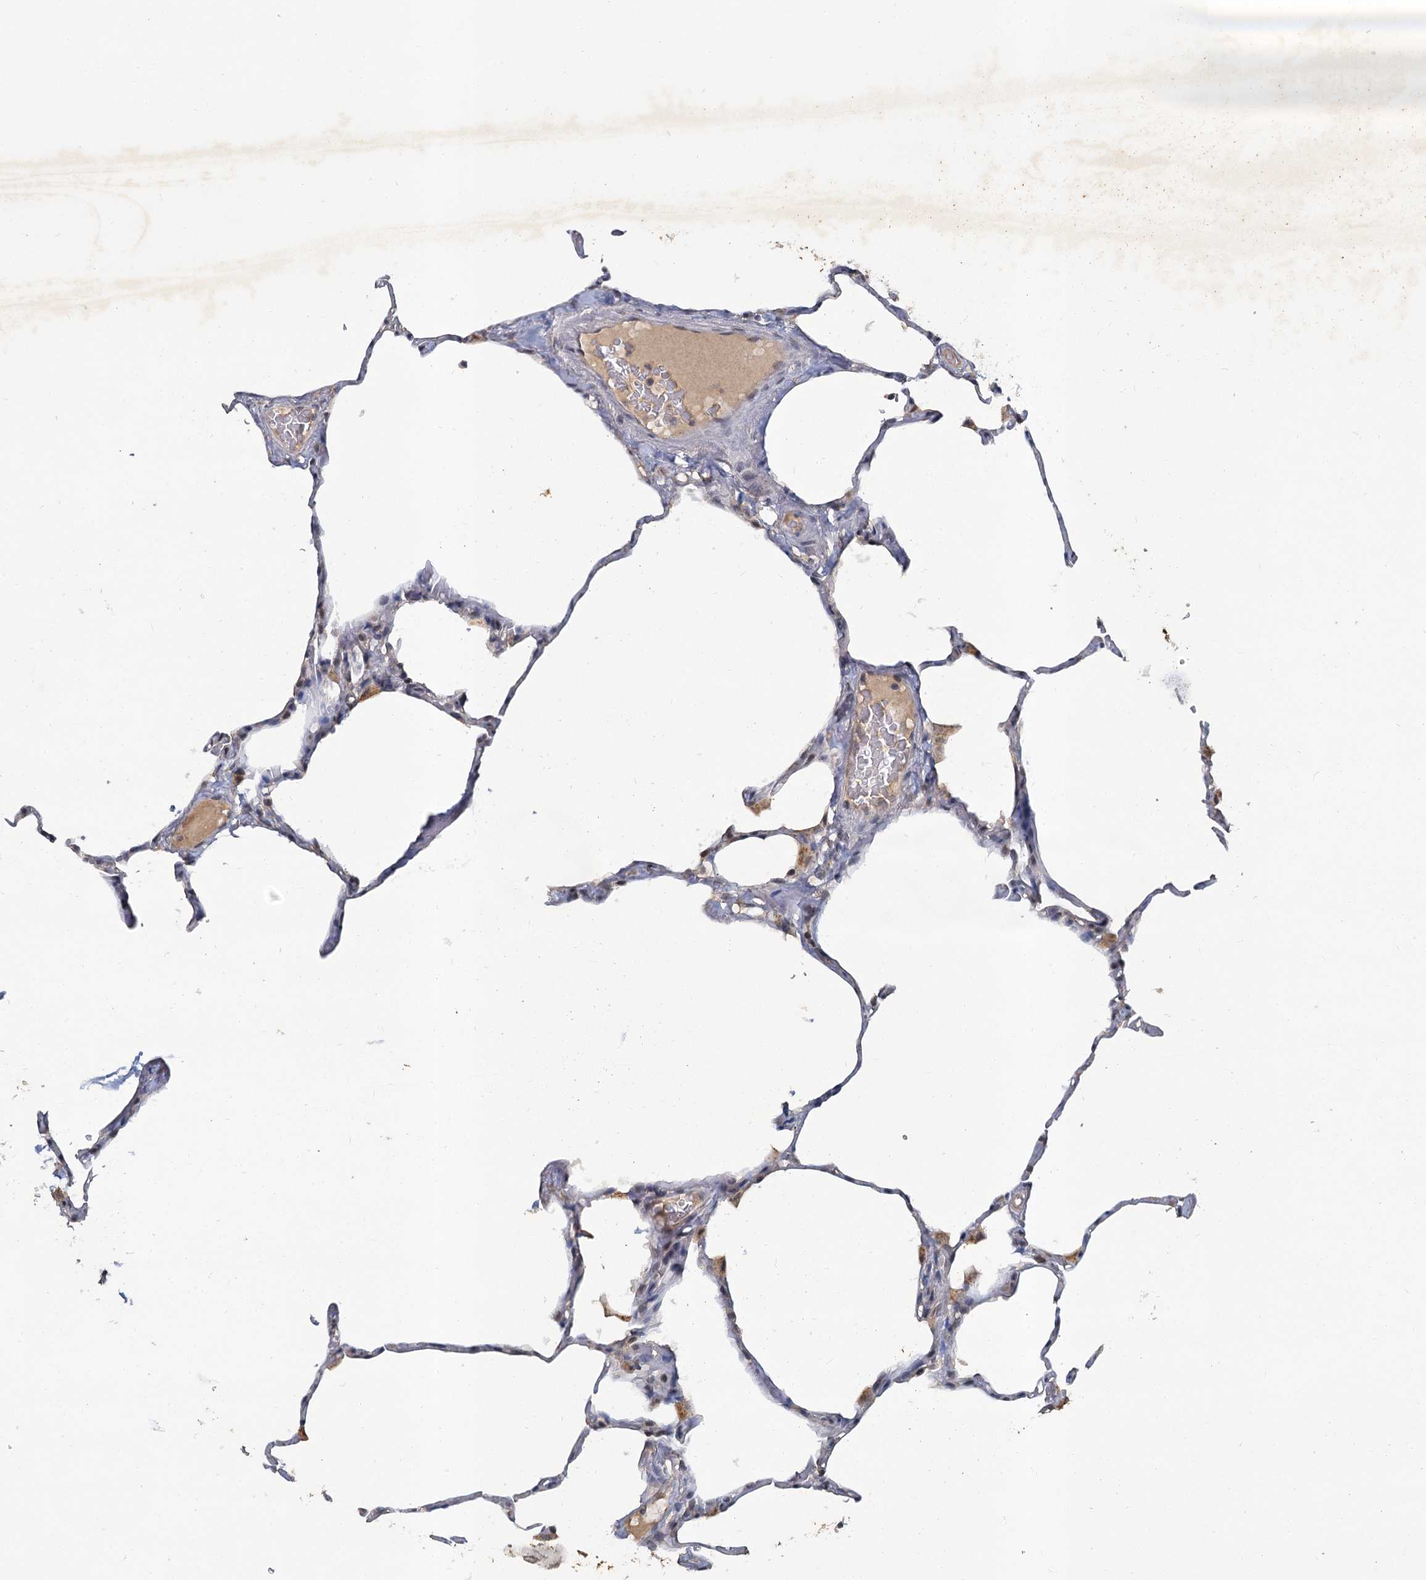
{"staining": {"intensity": "weak", "quantity": "<25%", "location": "nuclear"}, "tissue": "lung", "cell_type": "Alveolar cells", "image_type": "normal", "snomed": [{"axis": "morphology", "description": "Normal tissue, NOS"}, {"axis": "topography", "description": "Lung"}], "caption": "Lung was stained to show a protein in brown. There is no significant positivity in alveolar cells. (DAB immunohistochemistry visualized using brightfield microscopy, high magnification).", "gene": "MUCL1", "patient": {"sex": "male", "age": 65}}